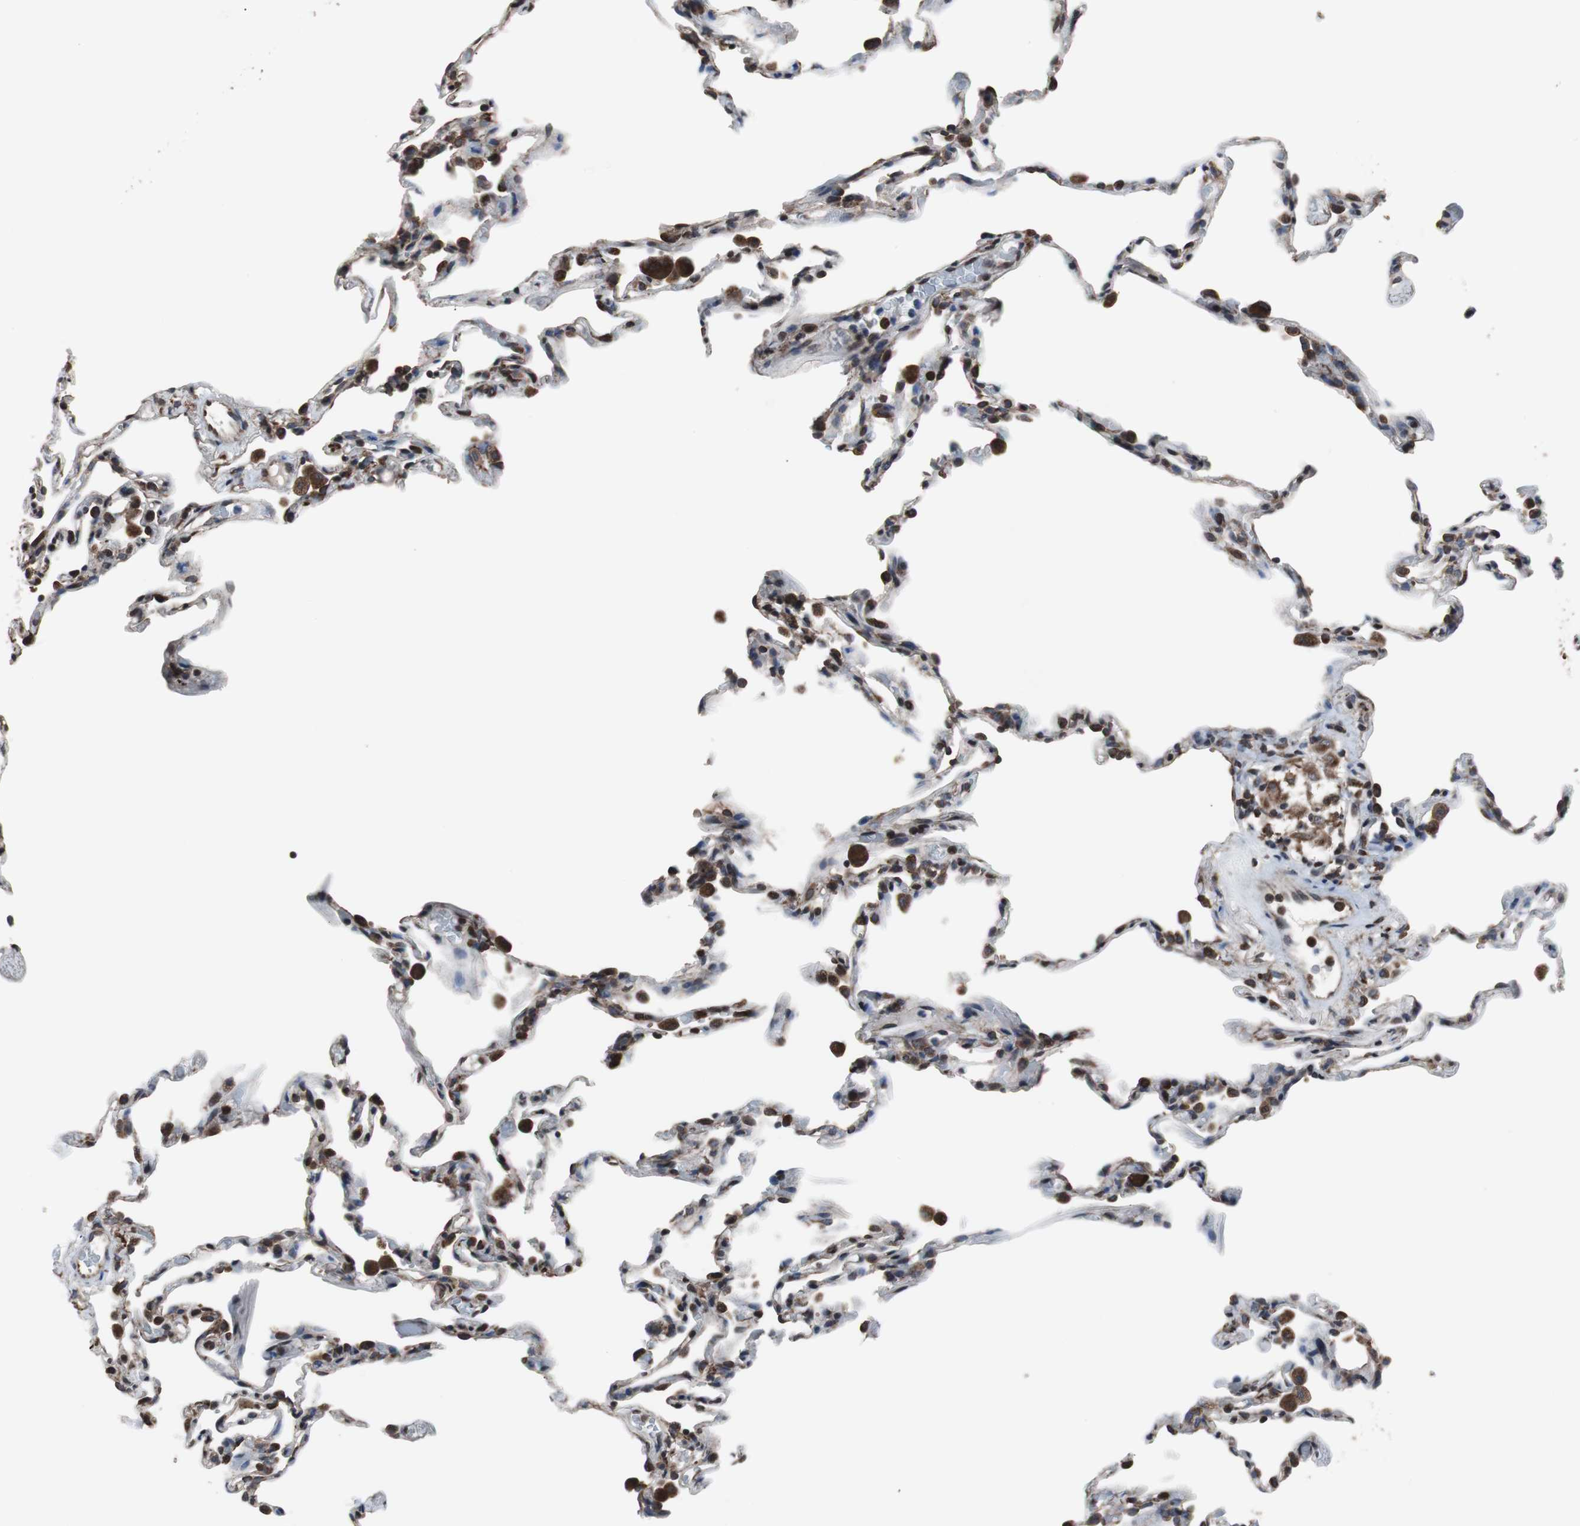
{"staining": {"intensity": "strong", "quantity": "25%-75%", "location": "cytoplasmic/membranous,nuclear"}, "tissue": "lung", "cell_type": "Alveolar cells", "image_type": "normal", "snomed": [{"axis": "morphology", "description": "Normal tissue, NOS"}, {"axis": "topography", "description": "Lung"}], "caption": "Brown immunohistochemical staining in unremarkable human lung displays strong cytoplasmic/membranous,nuclear positivity in about 25%-75% of alveolar cells. (Brightfield microscopy of DAB IHC at high magnification).", "gene": "USP10", "patient": {"sex": "male", "age": 59}}